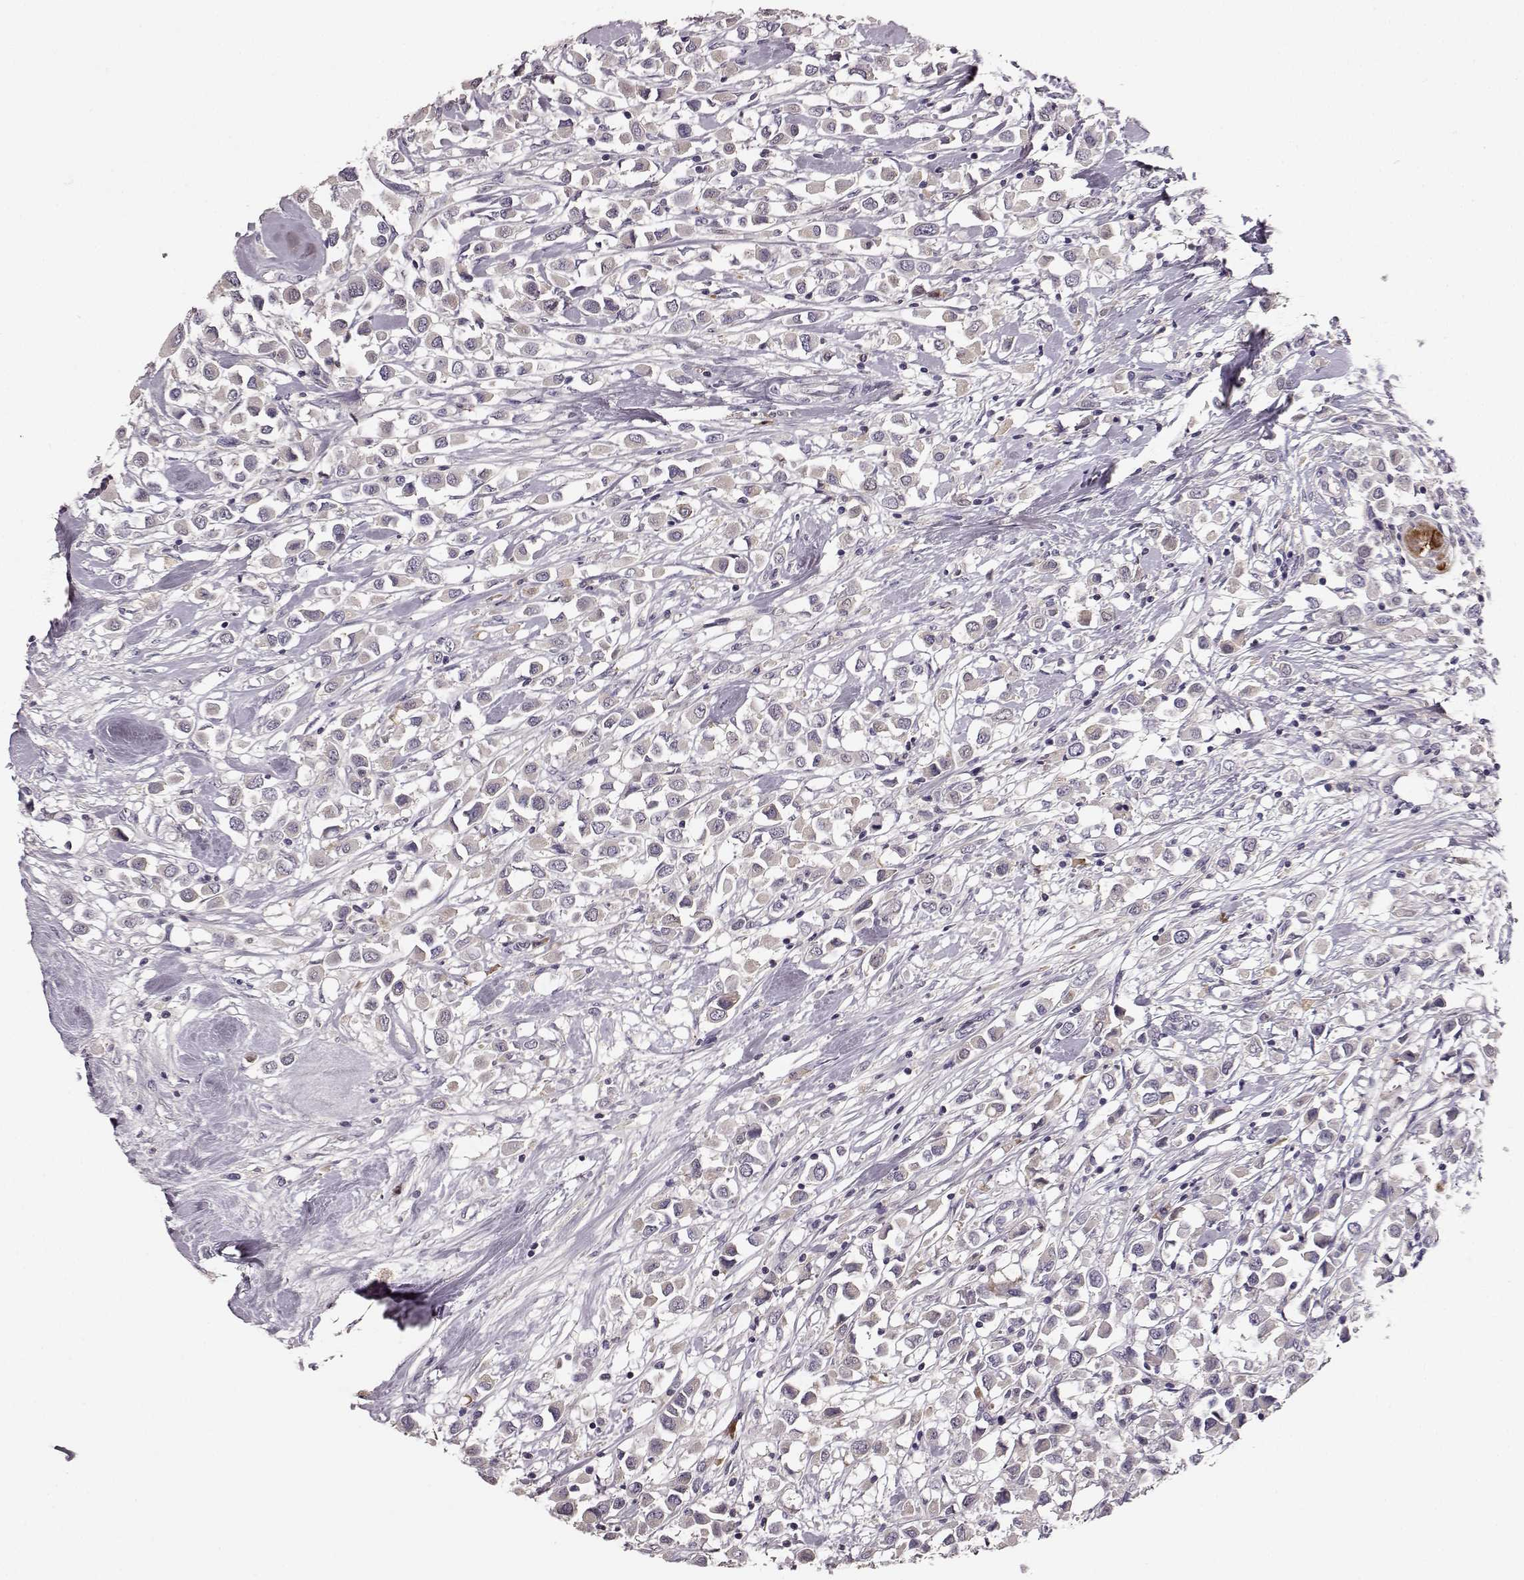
{"staining": {"intensity": "negative", "quantity": "none", "location": "none"}, "tissue": "breast cancer", "cell_type": "Tumor cells", "image_type": "cancer", "snomed": [{"axis": "morphology", "description": "Duct carcinoma"}, {"axis": "topography", "description": "Breast"}], "caption": "The micrograph exhibits no significant positivity in tumor cells of breast cancer (intraductal carcinoma).", "gene": "YJEFN3", "patient": {"sex": "female", "age": 61}}